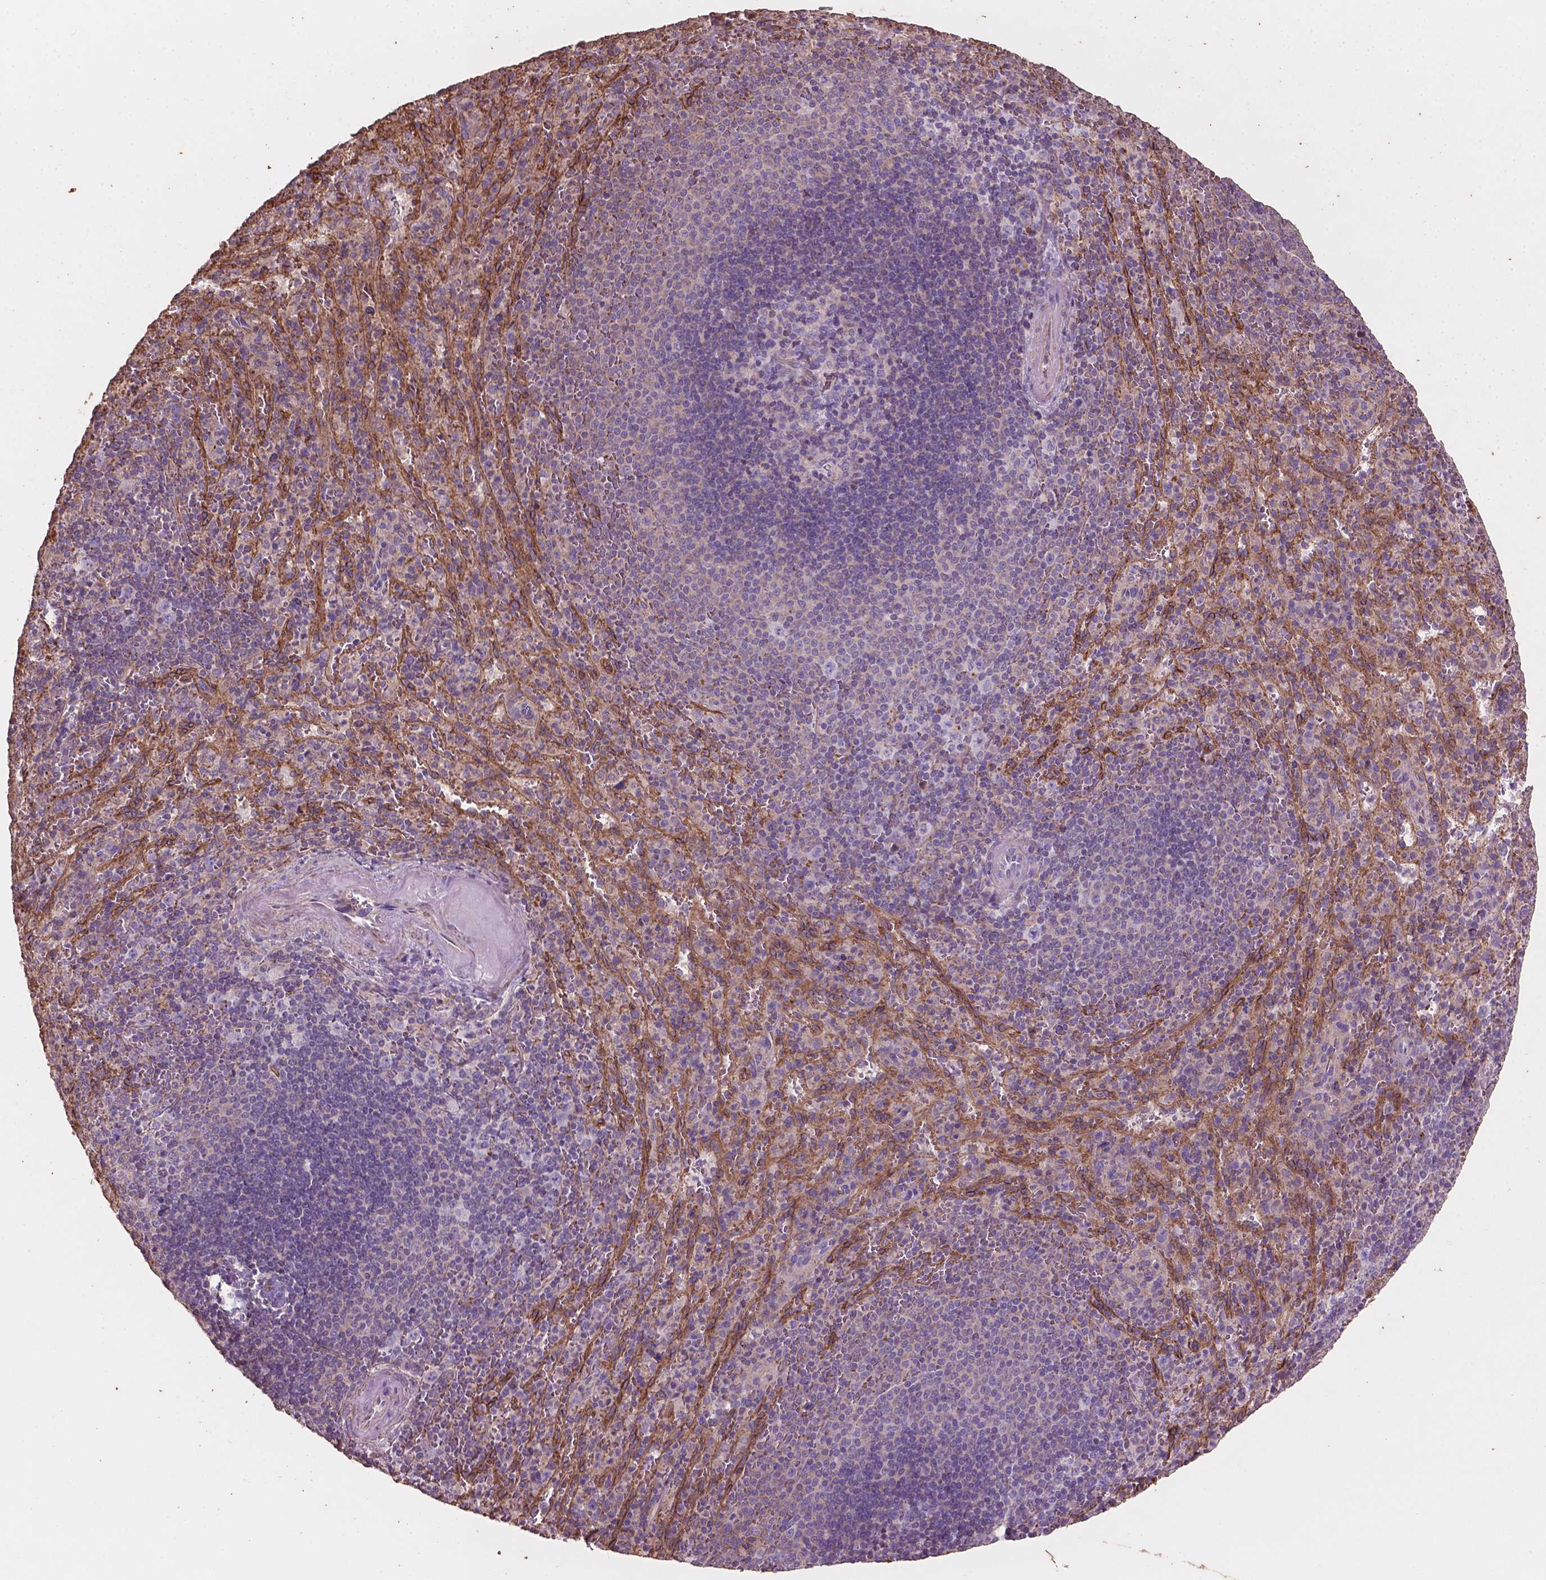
{"staining": {"intensity": "negative", "quantity": "none", "location": "none"}, "tissue": "spleen", "cell_type": "Cells in red pulp", "image_type": "normal", "snomed": [{"axis": "morphology", "description": "Normal tissue, NOS"}, {"axis": "topography", "description": "Spleen"}], "caption": "DAB (3,3'-diaminobenzidine) immunohistochemical staining of unremarkable spleen demonstrates no significant staining in cells in red pulp. The staining was performed using DAB to visualize the protein expression in brown, while the nuclei were stained in blue with hematoxylin (Magnification: 20x).", "gene": "COMMD4", "patient": {"sex": "male", "age": 57}}